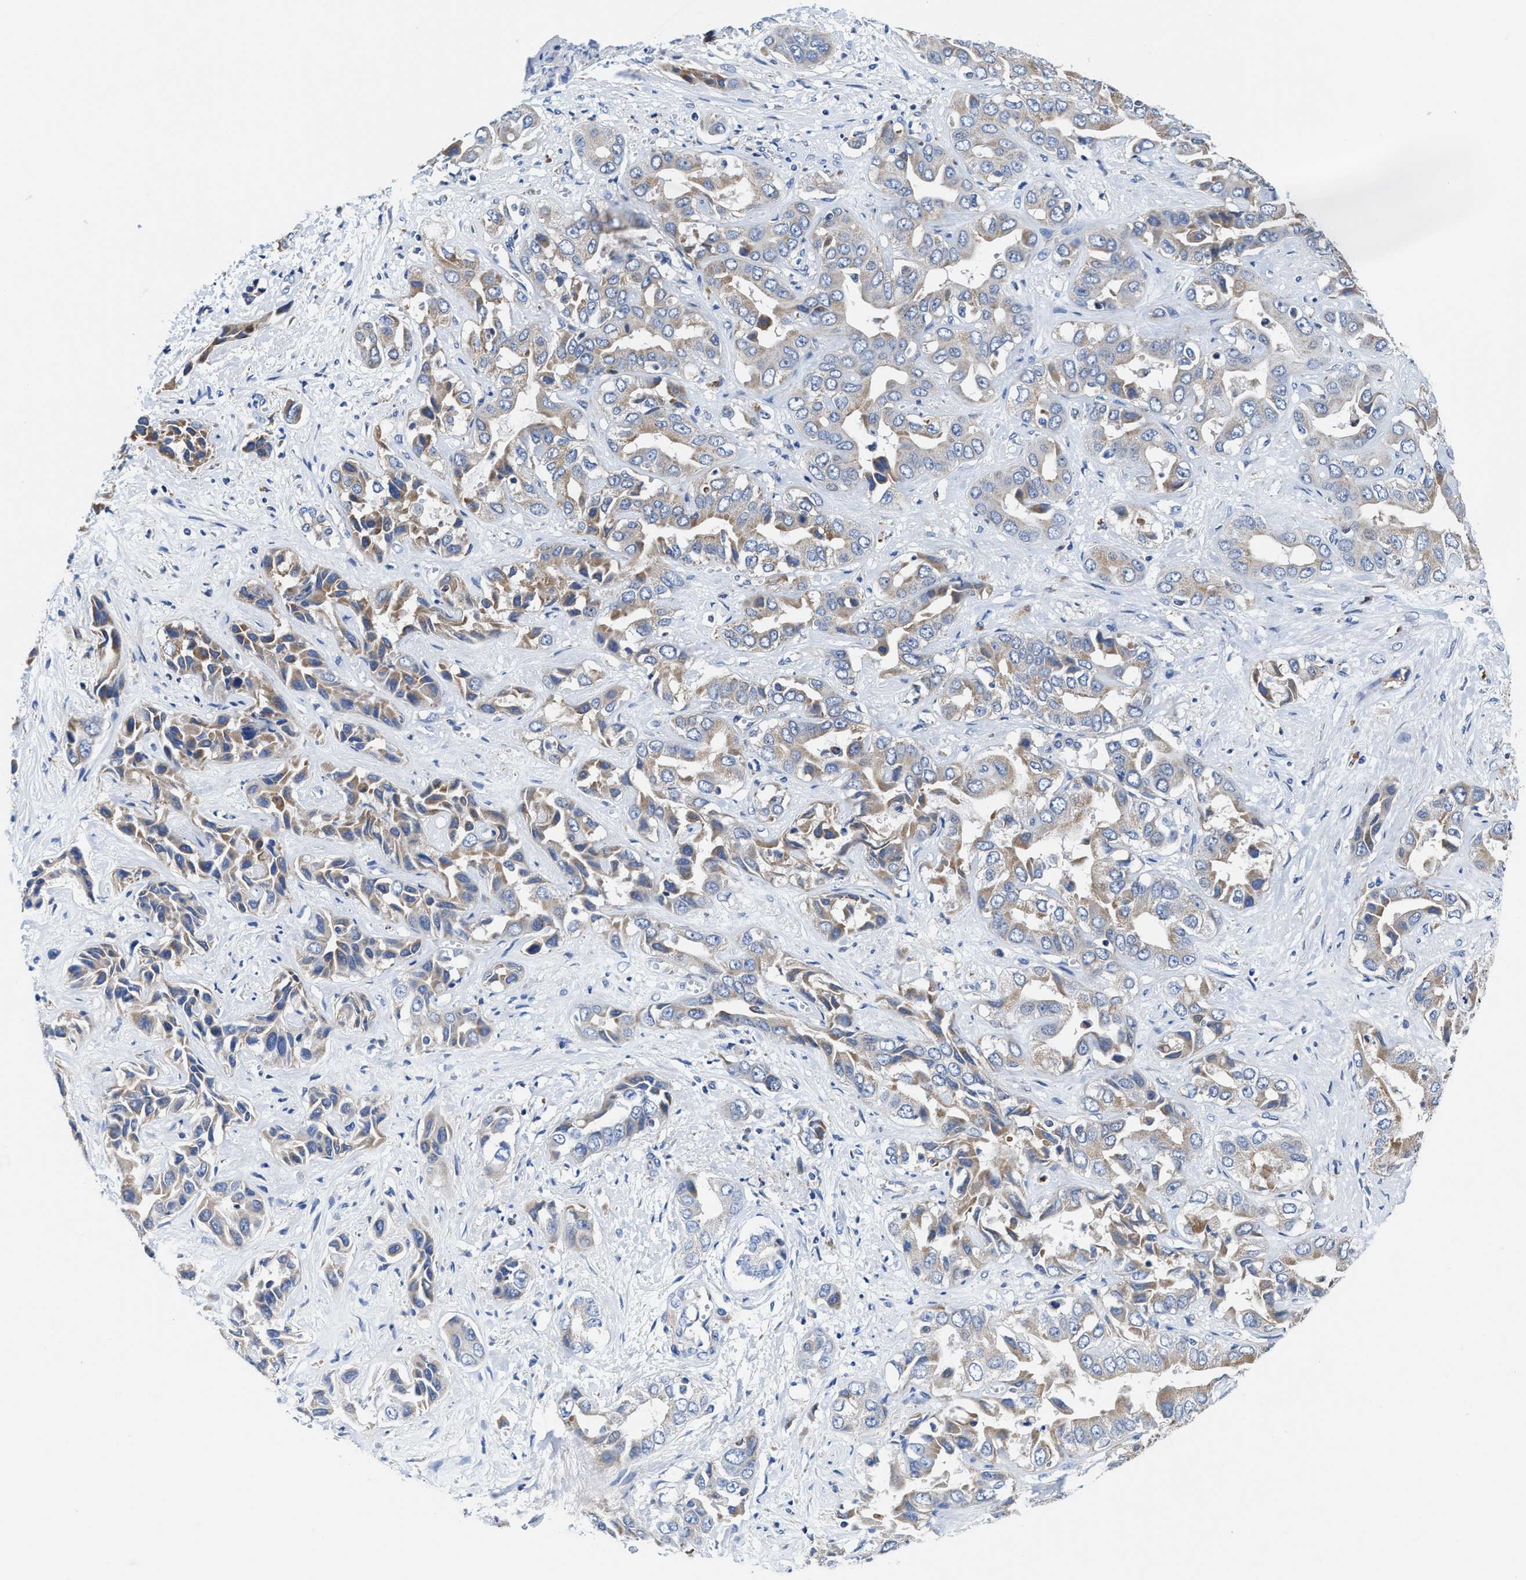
{"staining": {"intensity": "moderate", "quantity": "<25%", "location": "cytoplasmic/membranous"}, "tissue": "liver cancer", "cell_type": "Tumor cells", "image_type": "cancer", "snomed": [{"axis": "morphology", "description": "Cholangiocarcinoma"}, {"axis": "topography", "description": "Liver"}], "caption": "Protein staining shows moderate cytoplasmic/membranous expression in approximately <25% of tumor cells in liver cholangiocarcinoma. (Stains: DAB in brown, nuclei in blue, Microscopy: brightfield microscopy at high magnification).", "gene": "TMEM30A", "patient": {"sex": "female", "age": 52}}